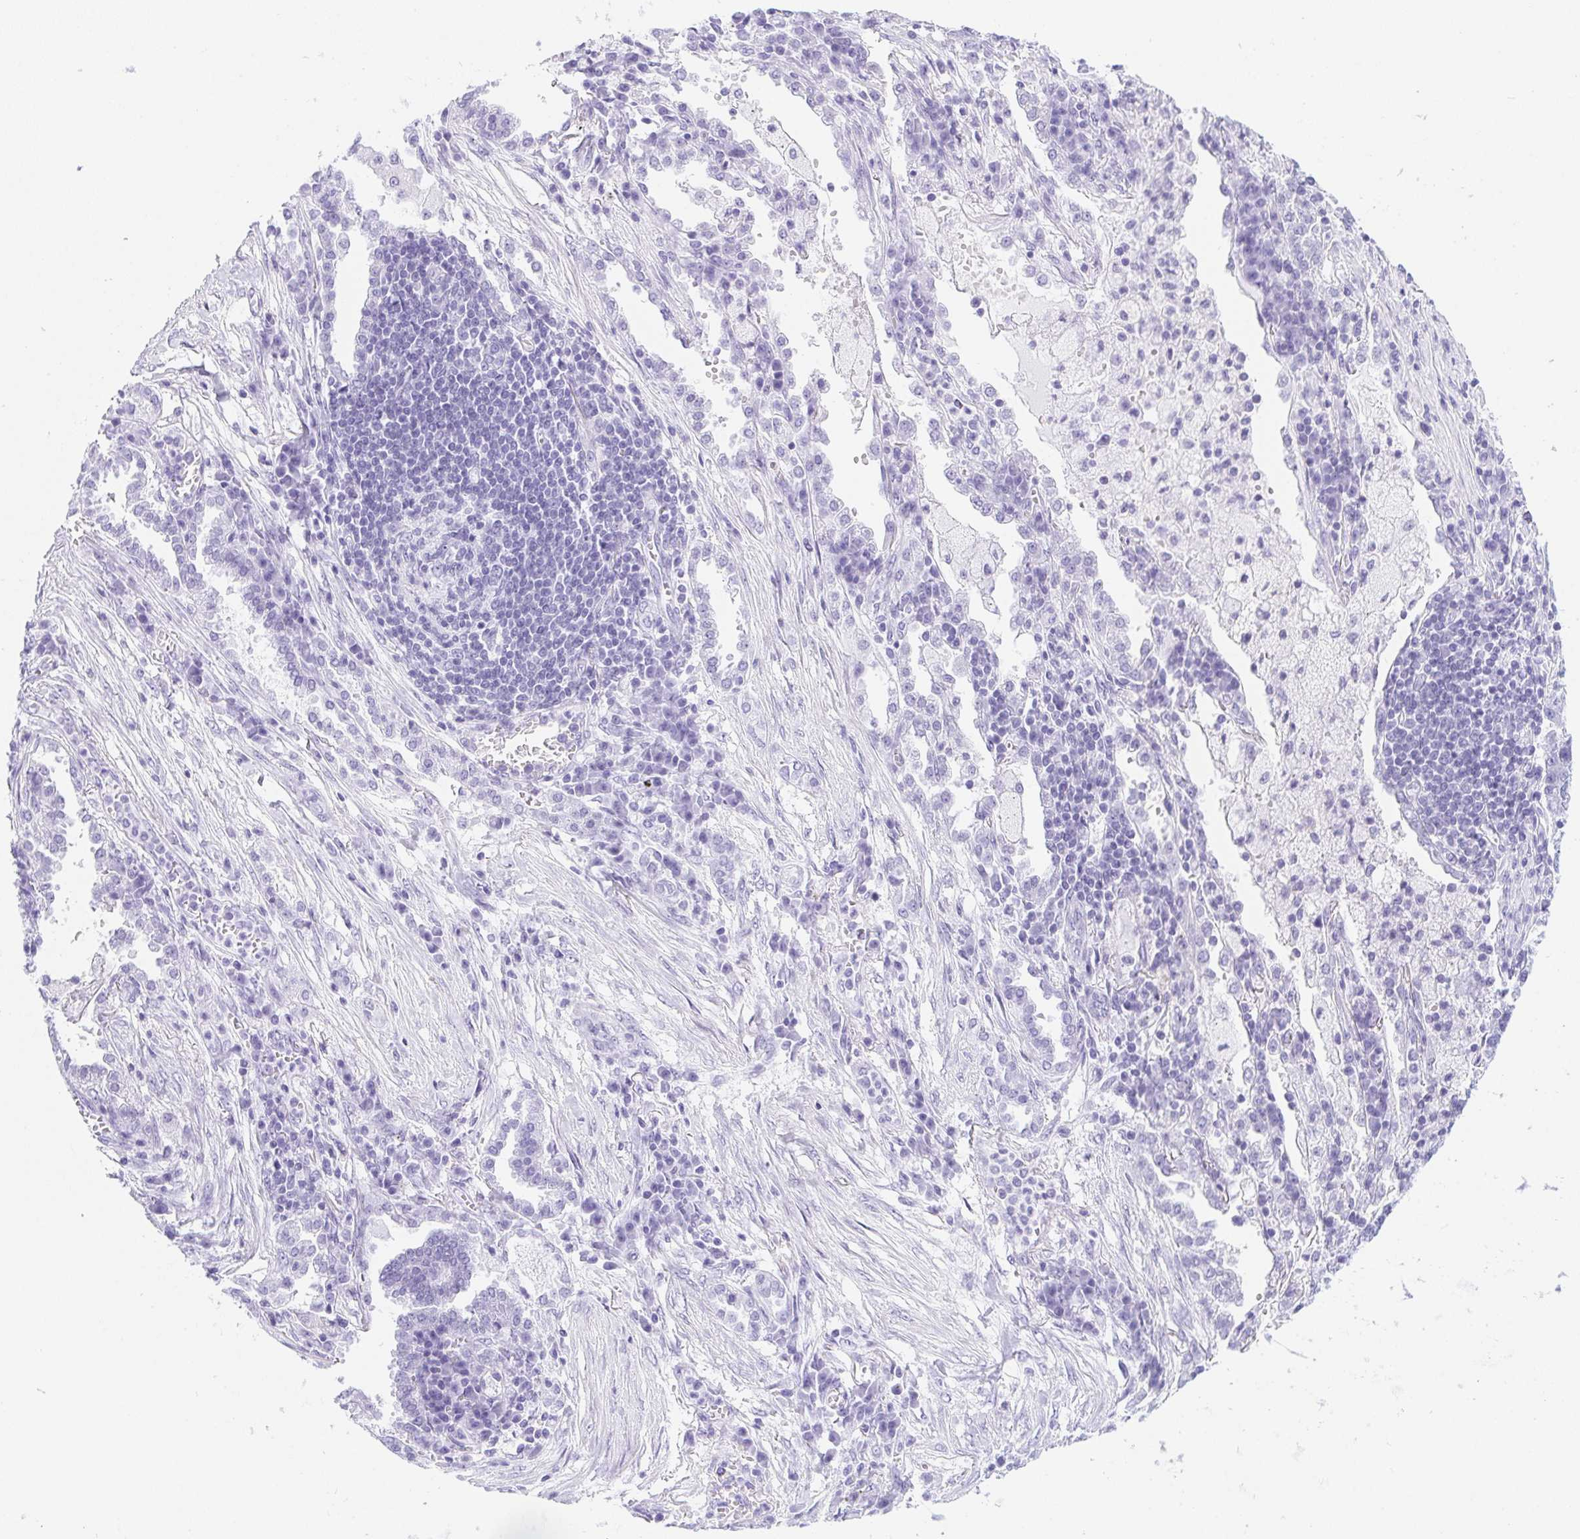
{"staining": {"intensity": "negative", "quantity": "none", "location": "none"}, "tissue": "lung cancer", "cell_type": "Tumor cells", "image_type": "cancer", "snomed": [{"axis": "morphology", "description": "Adenocarcinoma, NOS"}, {"axis": "topography", "description": "Lung"}], "caption": "A high-resolution micrograph shows IHC staining of adenocarcinoma (lung), which exhibits no significant staining in tumor cells. (Brightfield microscopy of DAB IHC at high magnification).", "gene": "PRKAA1", "patient": {"sex": "male", "age": 57}}